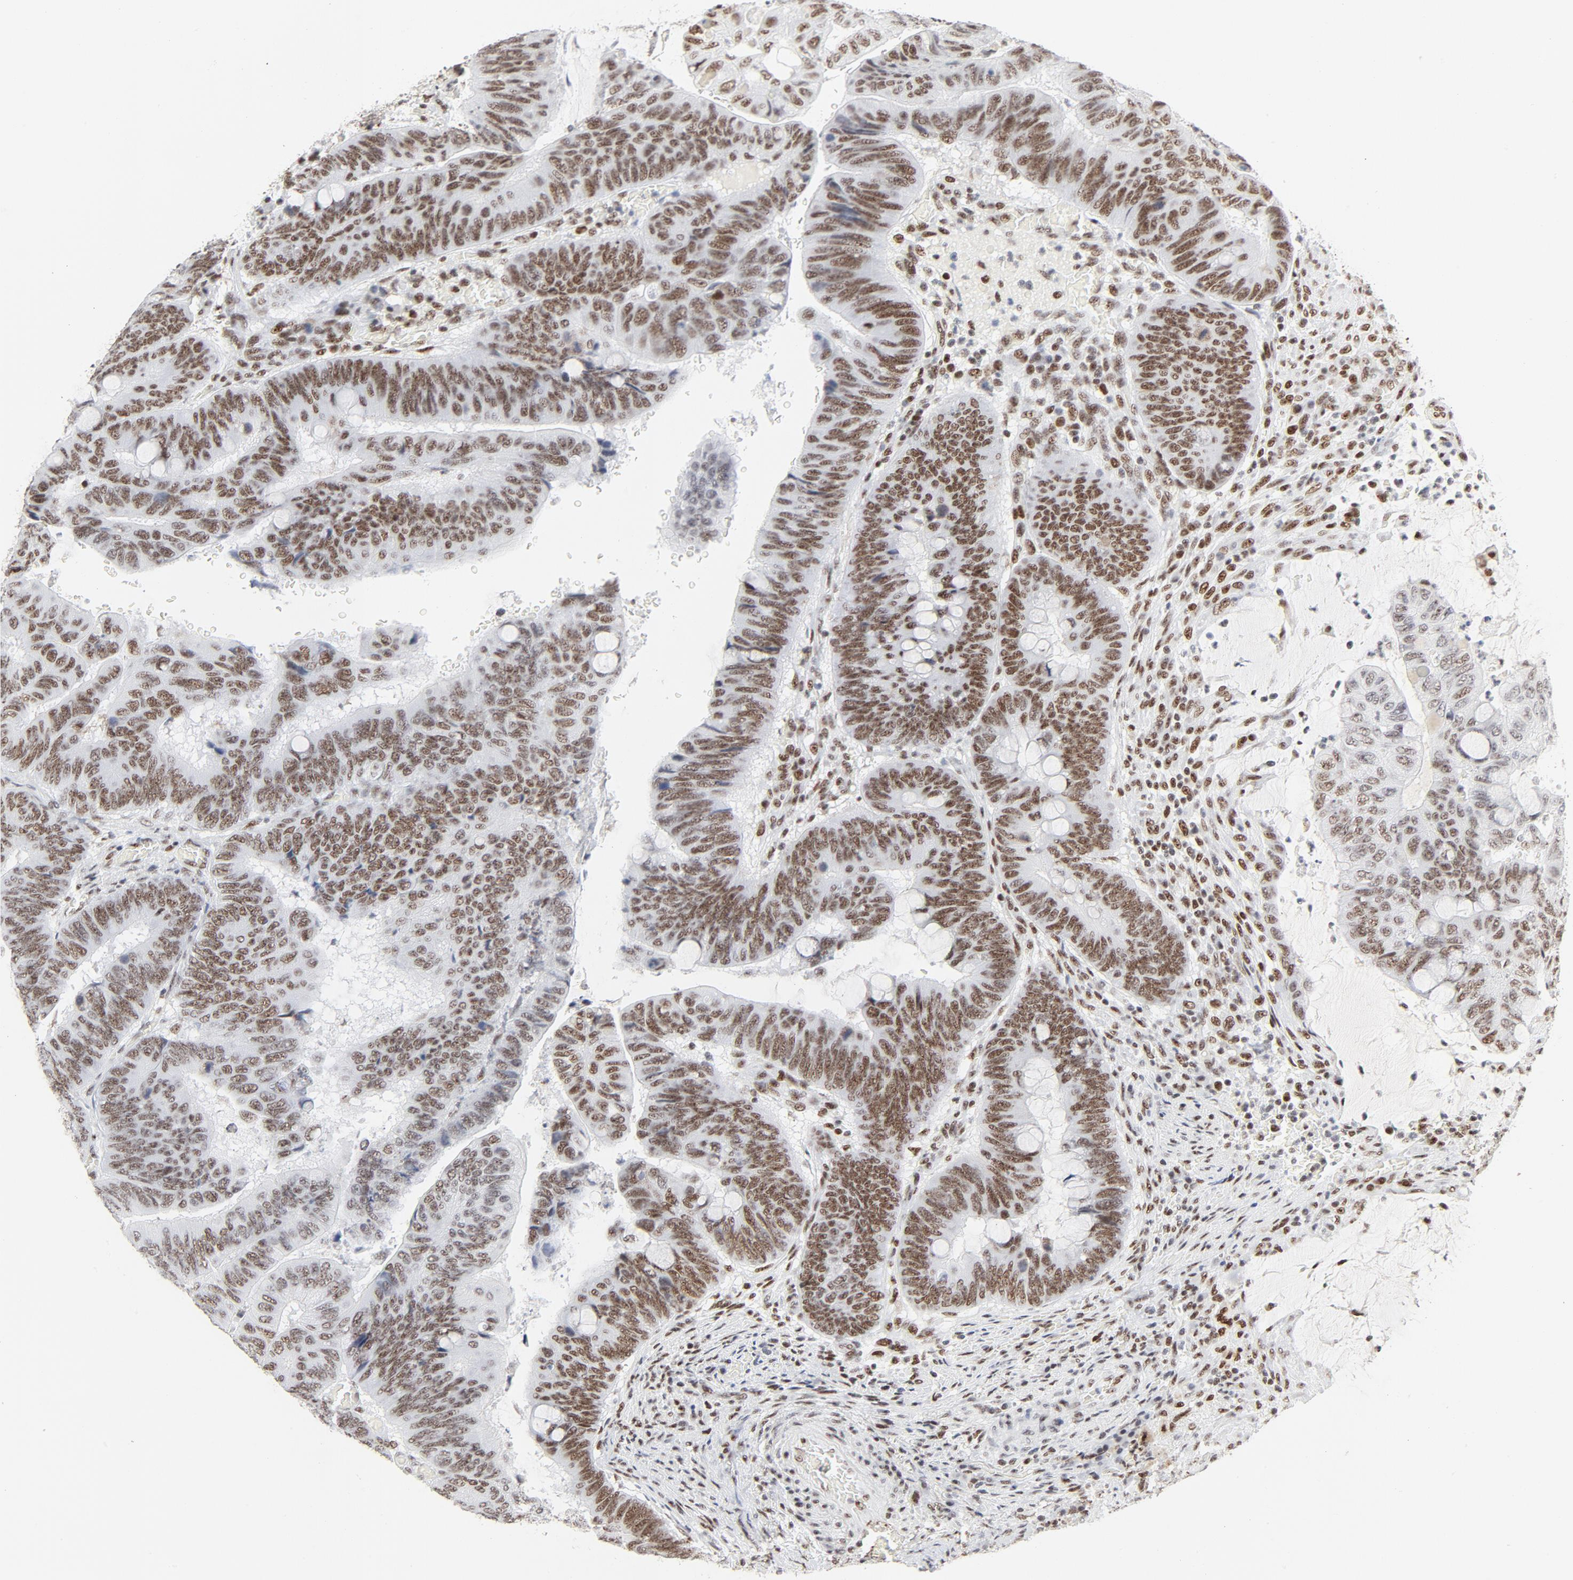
{"staining": {"intensity": "moderate", "quantity": ">75%", "location": "nuclear"}, "tissue": "colorectal cancer", "cell_type": "Tumor cells", "image_type": "cancer", "snomed": [{"axis": "morphology", "description": "Normal tissue, NOS"}, {"axis": "morphology", "description": "Adenocarcinoma, NOS"}, {"axis": "topography", "description": "Rectum"}], "caption": "This is a photomicrograph of immunohistochemistry staining of adenocarcinoma (colorectal), which shows moderate expression in the nuclear of tumor cells.", "gene": "GTF2H1", "patient": {"sex": "male", "age": 92}}